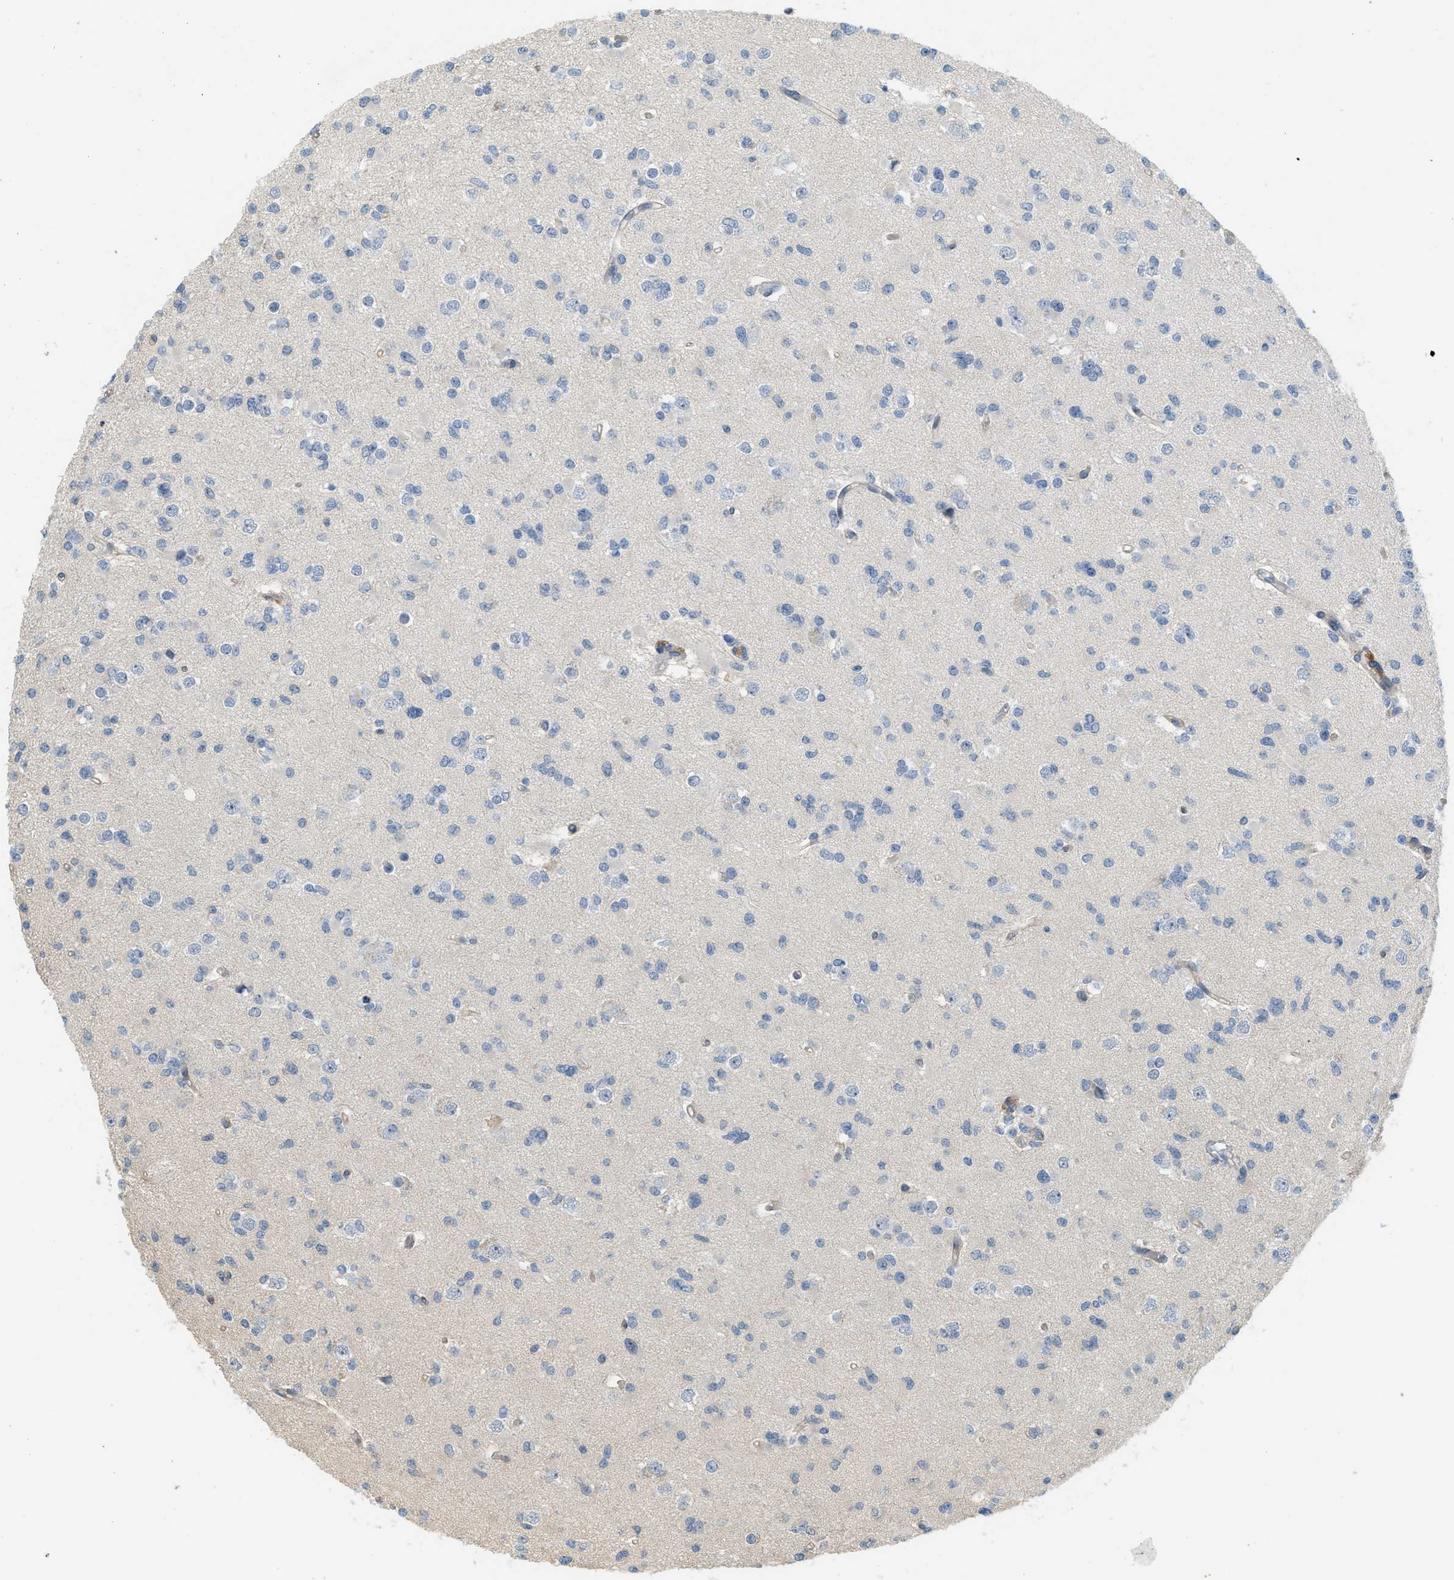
{"staining": {"intensity": "negative", "quantity": "none", "location": "none"}, "tissue": "glioma", "cell_type": "Tumor cells", "image_type": "cancer", "snomed": [{"axis": "morphology", "description": "Glioma, malignant, High grade"}, {"axis": "topography", "description": "Brain"}], "caption": "Malignant high-grade glioma stained for a protein using immunohistochemistry reveals no positivity tumor cells.", "gene": "TMEM154", "patient": {"sex": "male", "age": 69}}